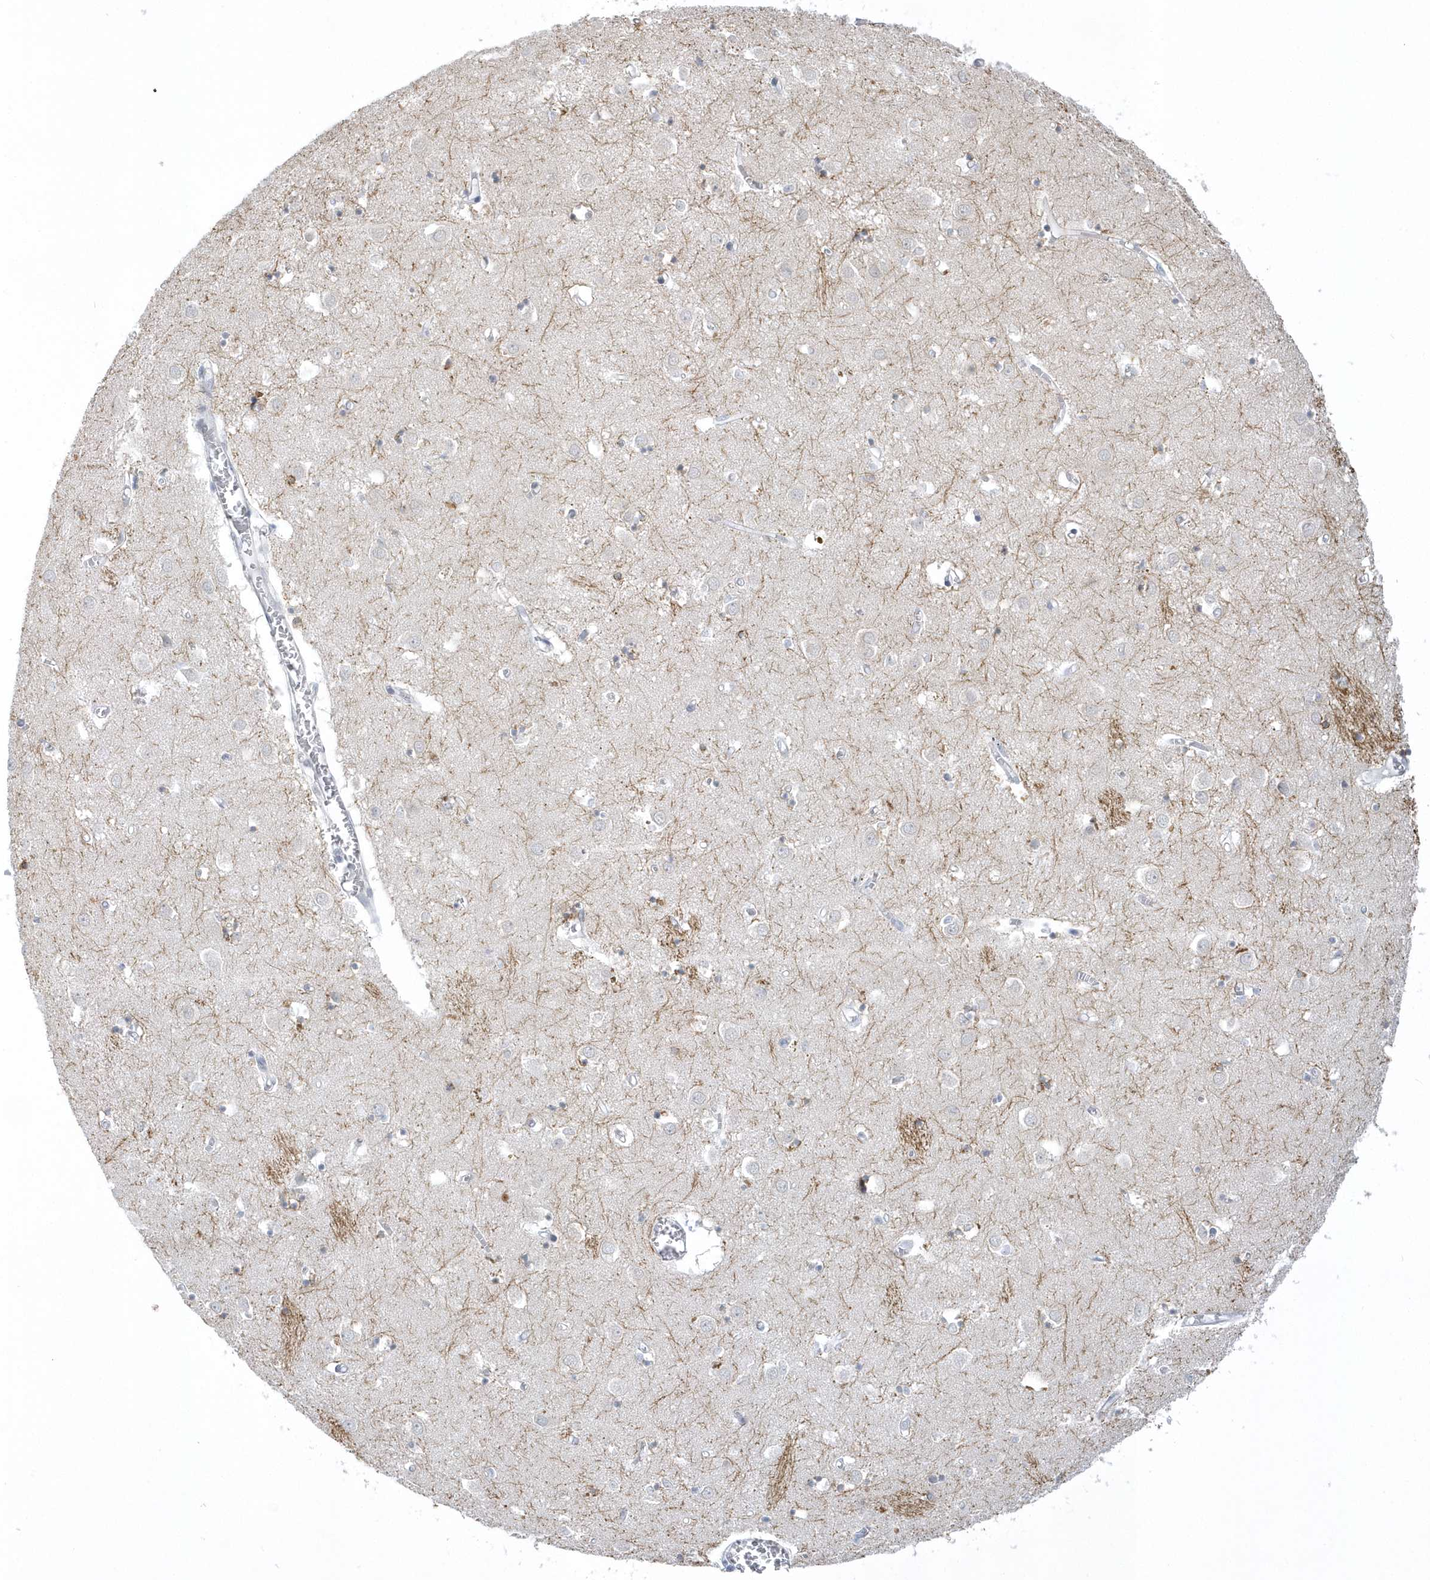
{"staining": {"intensity": "moderate", "quantity": "<25%", "location": "cytoplasmic/membranous"}, "tissue": "caudate", "cell_type": "Glial cells", "image_type": "normal", "snomed": [{"axis": "morphology", "description": "Normal tissue, NOS"}, {"axis": "topography", "description": "Lateral ventricle wall"}], "caption": "Immunohistochemistry (IHC) staining of unremarkable caudate, which shows low levels of moderate cytoplasmic/membranous expression in about <25% of glial cells indicating moderate cytoplasmic/membranous protein expression. The staining was performed using DAB (brown) for protein detection and nuclei were counterstained in hematoxylin (blue).", "gene": "ZC3H12D", "patient": {"sex": "male", "age": 70}}